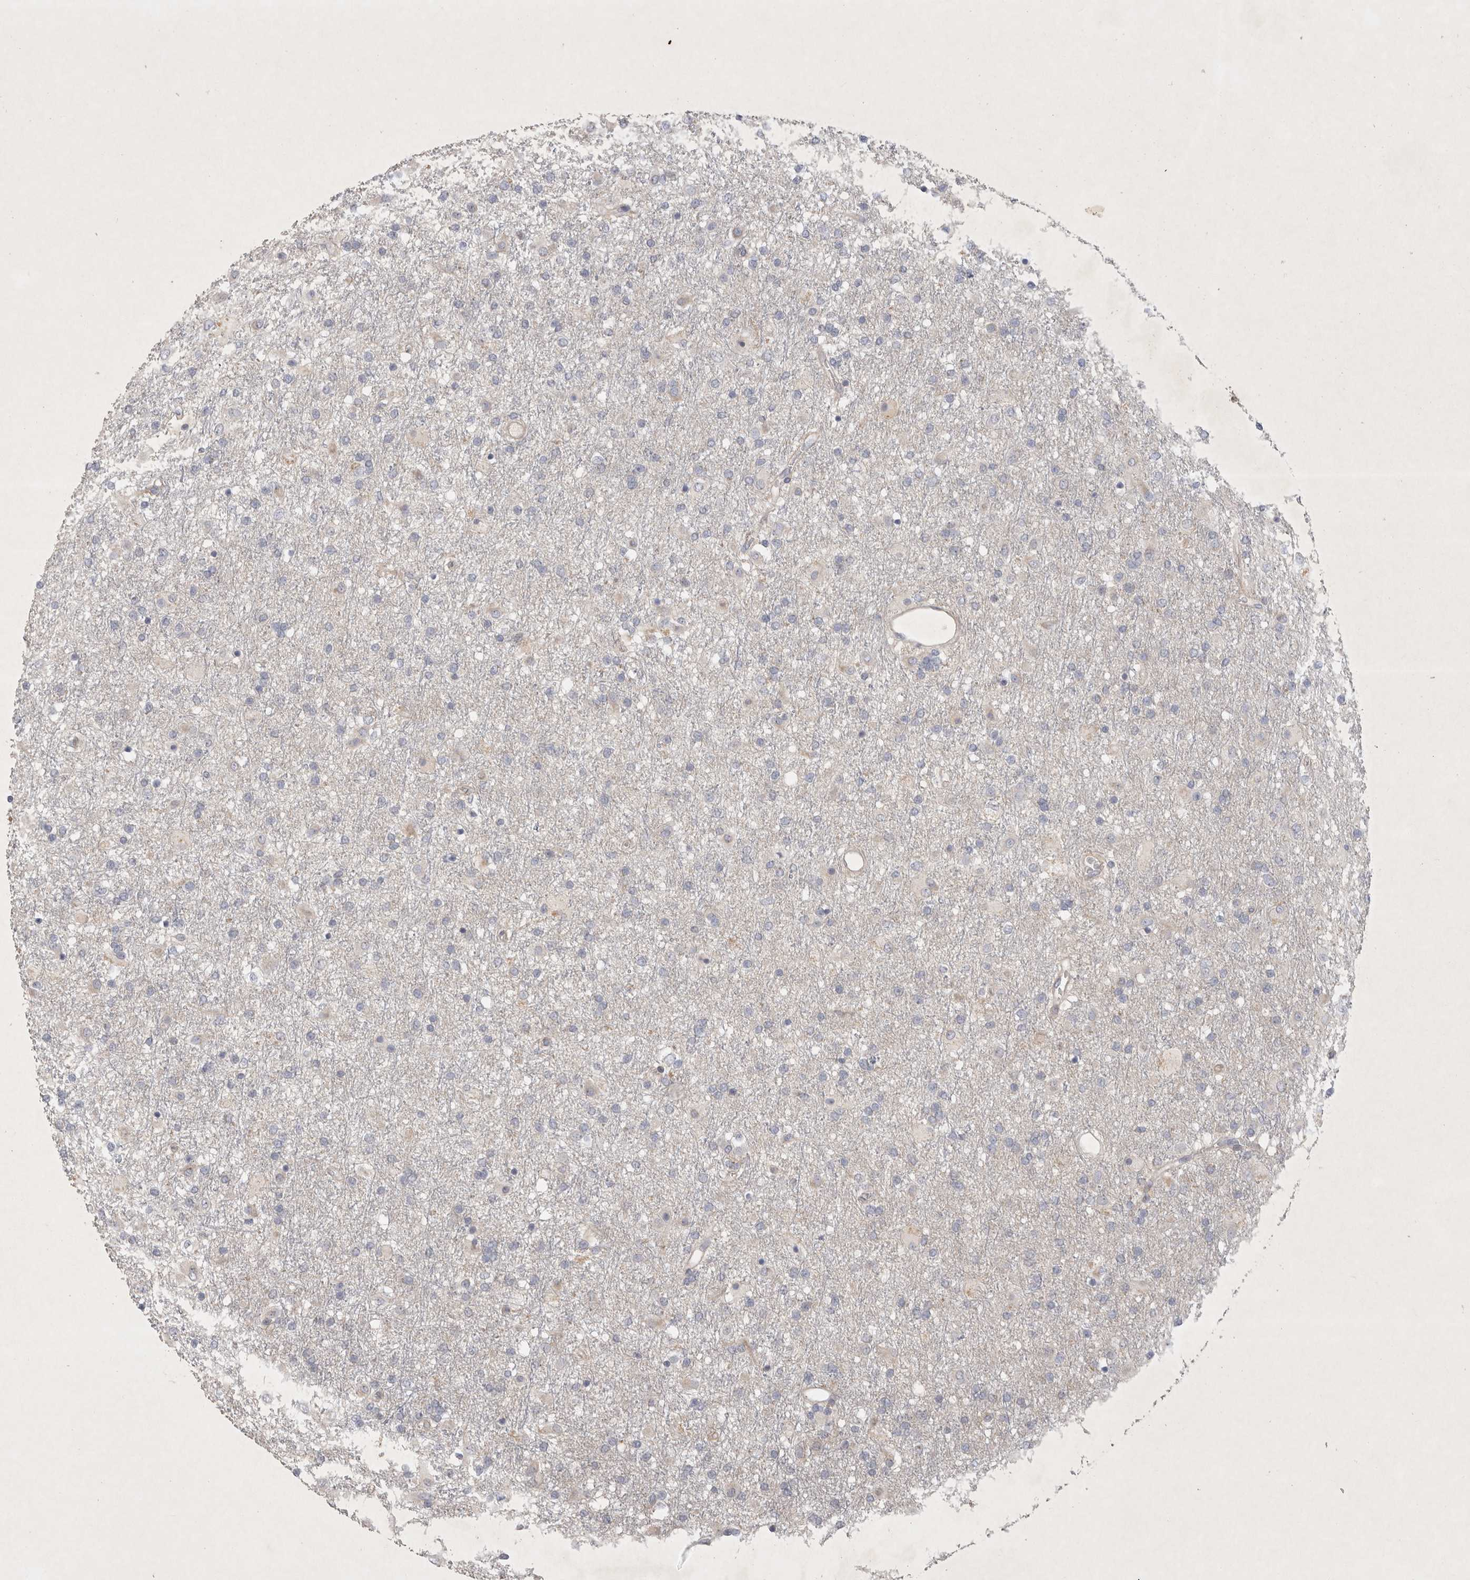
{"staining": {"intensity": "negative", "quantity": "none", "location": "none"}, "tissue": "glioma", "cell_type": "Tumor cells", "image_type": "cancer", "snomed": [{"axis": "morphology", "description": "Glioma, malignant, Low grade"}, {"axis": "topography", "description": "Brain"}], "caption": "A micrograph of human glioma is negative for staining in tumor cells.", "gene": "BZW2", "patient": {"sex": "male", "age": 65}}